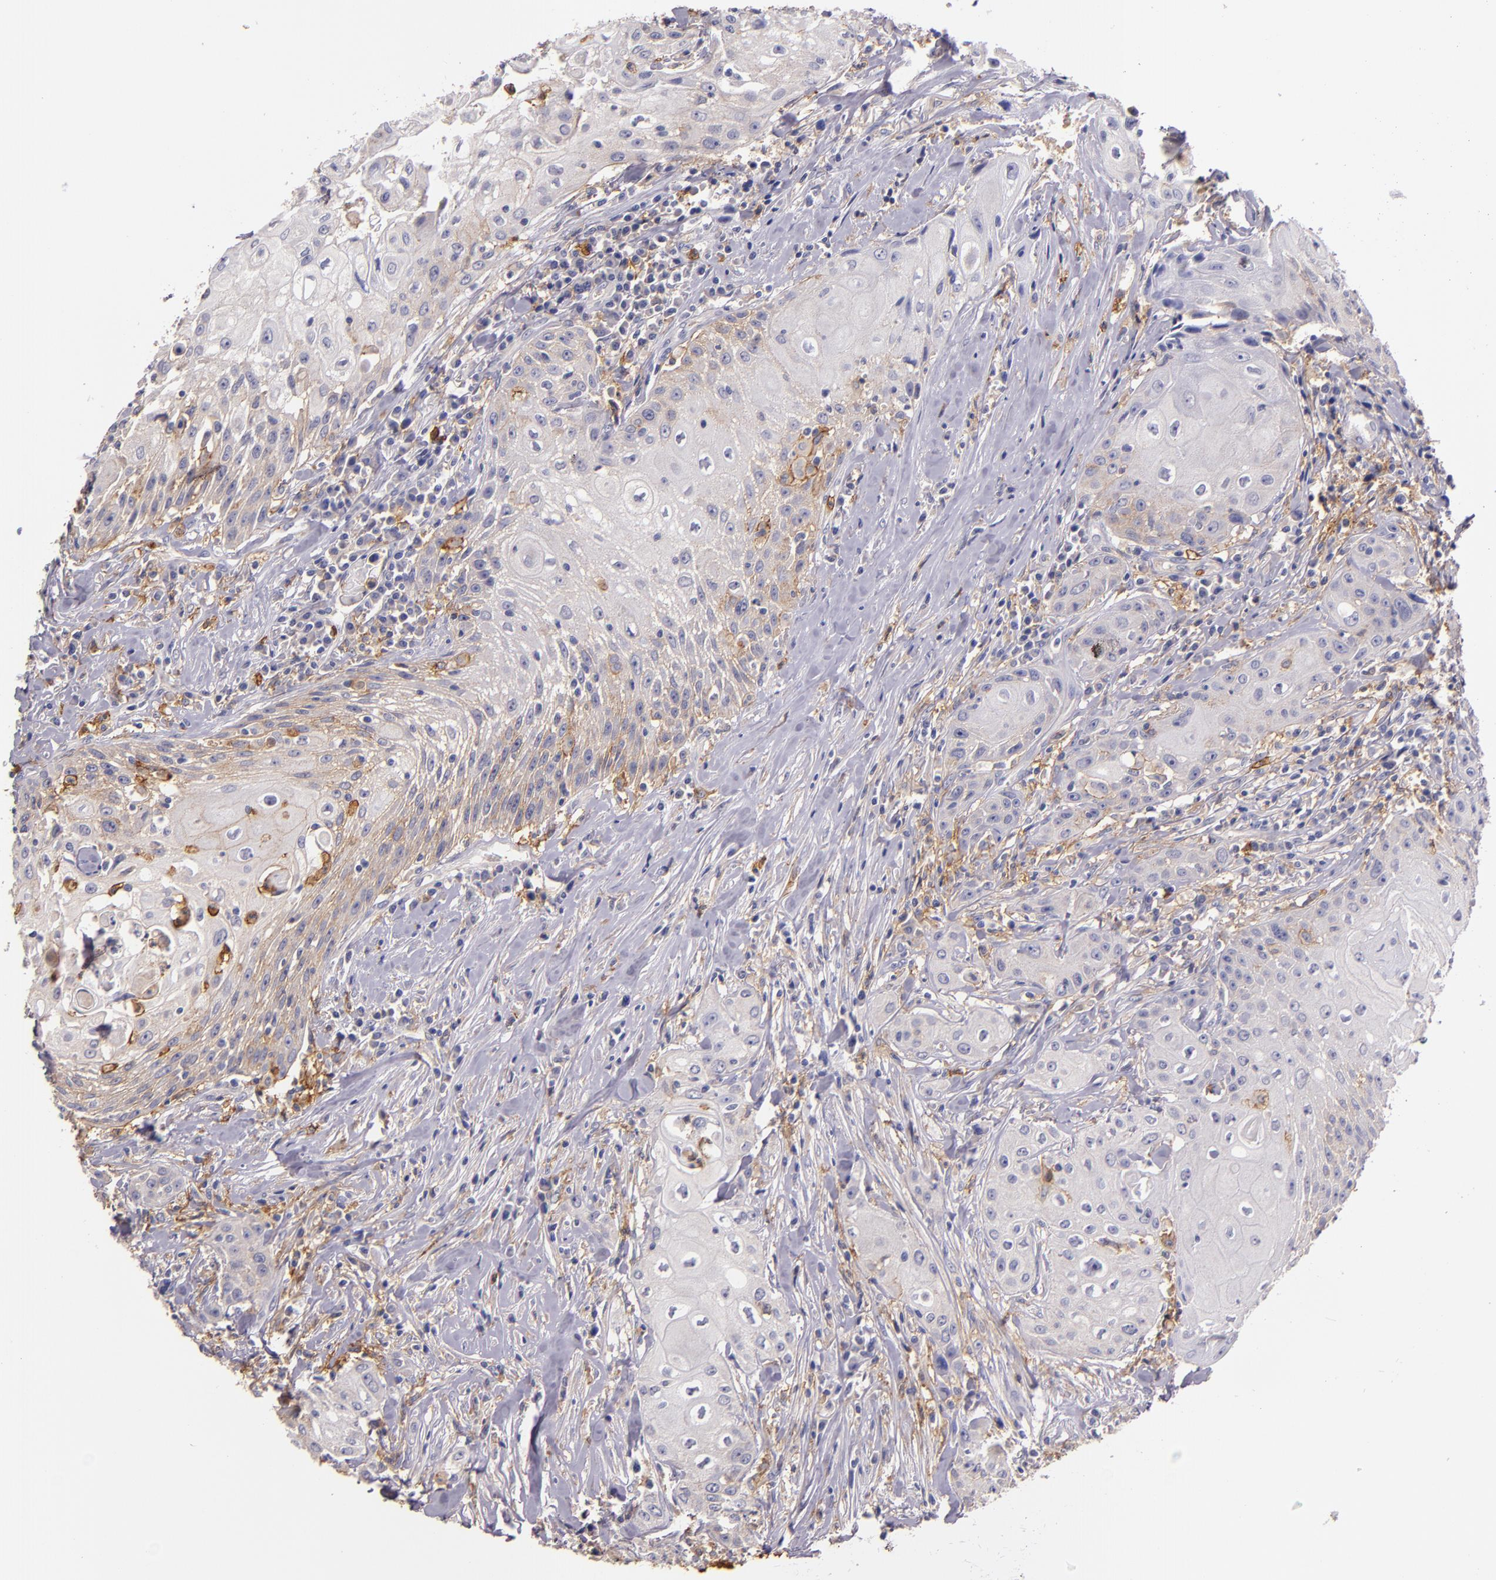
{"staining": {"intensity": "weak", "quantity": "<25%", "location": "cytoplasmic/membranous"}, "tissue": "head and neck cancer", "cell_type": "Tumor cells", "image_type": "cancer", "snomed": [{"axis": "morphology", "description": "Squamous cell carcinoma, NOS"}, {"axis": "topography", "description": "Oral tissue"}, {"axis": "topography", "description": "Head-Neck"}], "caption": "High power microscopy histopathology image of an immunohistochemistry histopathology image of head and neck cancer, revealing no significant positivity in tumor cells. Nuclei are stained in blue.", "gene": "C5AR1", "patient": {"sex": "female", "age": 82}}